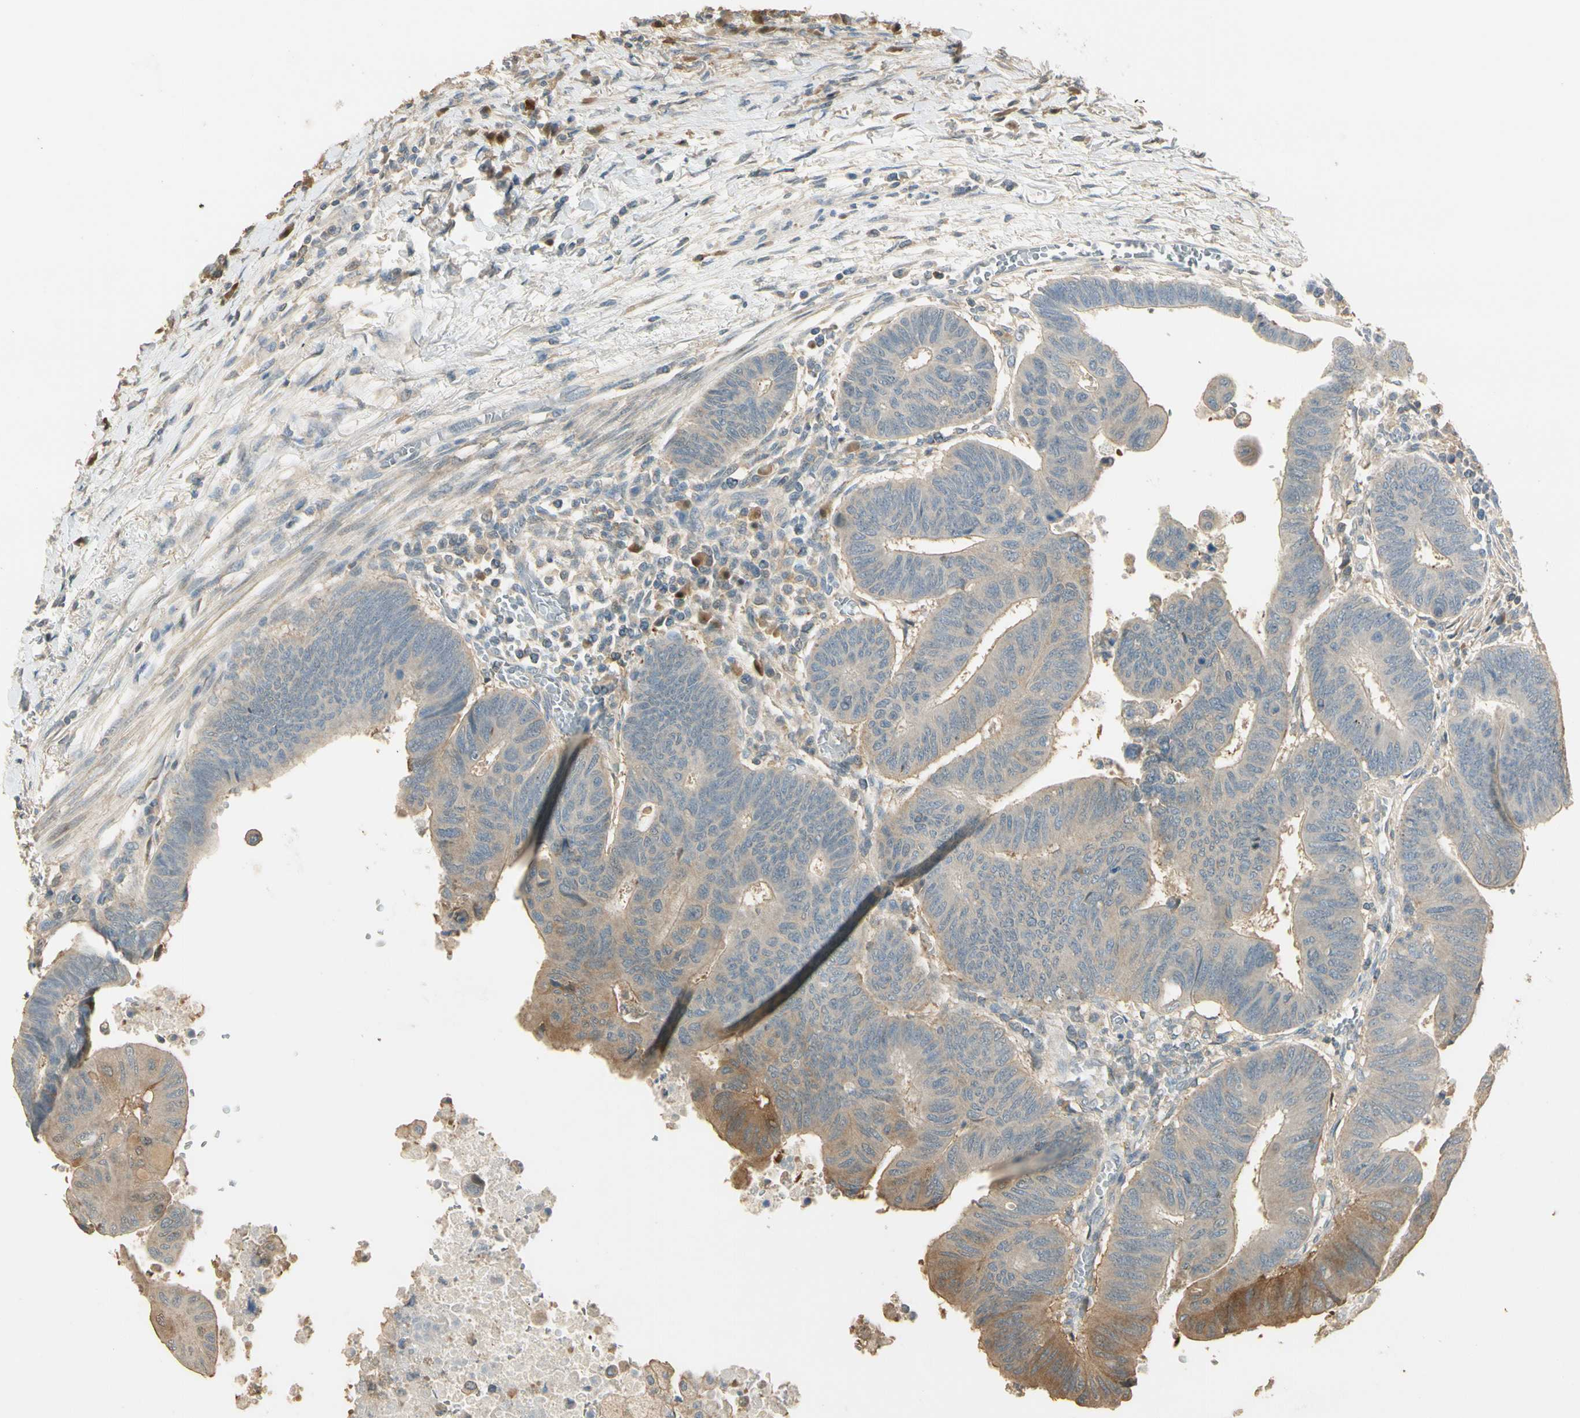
{"staining": {"intensity": "weak", "quantity": "25%-75%", "location": "cytoplasmic/membranous"}, "tissue": "colorectal cancer", "cell_type": "Tumor cells", "image_type": "cancer", "snomed": [{"axis": "morphology", "description": "Normal tissue, NOS"}, {"axis": "morphology", "description": "Adenocarcinoma, NOS"}, {"axis": "topography", "description": "Rectum"}, {"axis": "topography", "description": "Peripheral nerve tissue"}], "caption": "A low amount of weak cytoplasmic/membranous expression is seen in about 25%-75% of tumor cells in adenocarcinoma (colorectal) tissue.", "gene": "PLXNA1", "patient": {"sex": "male", "age": 92}}